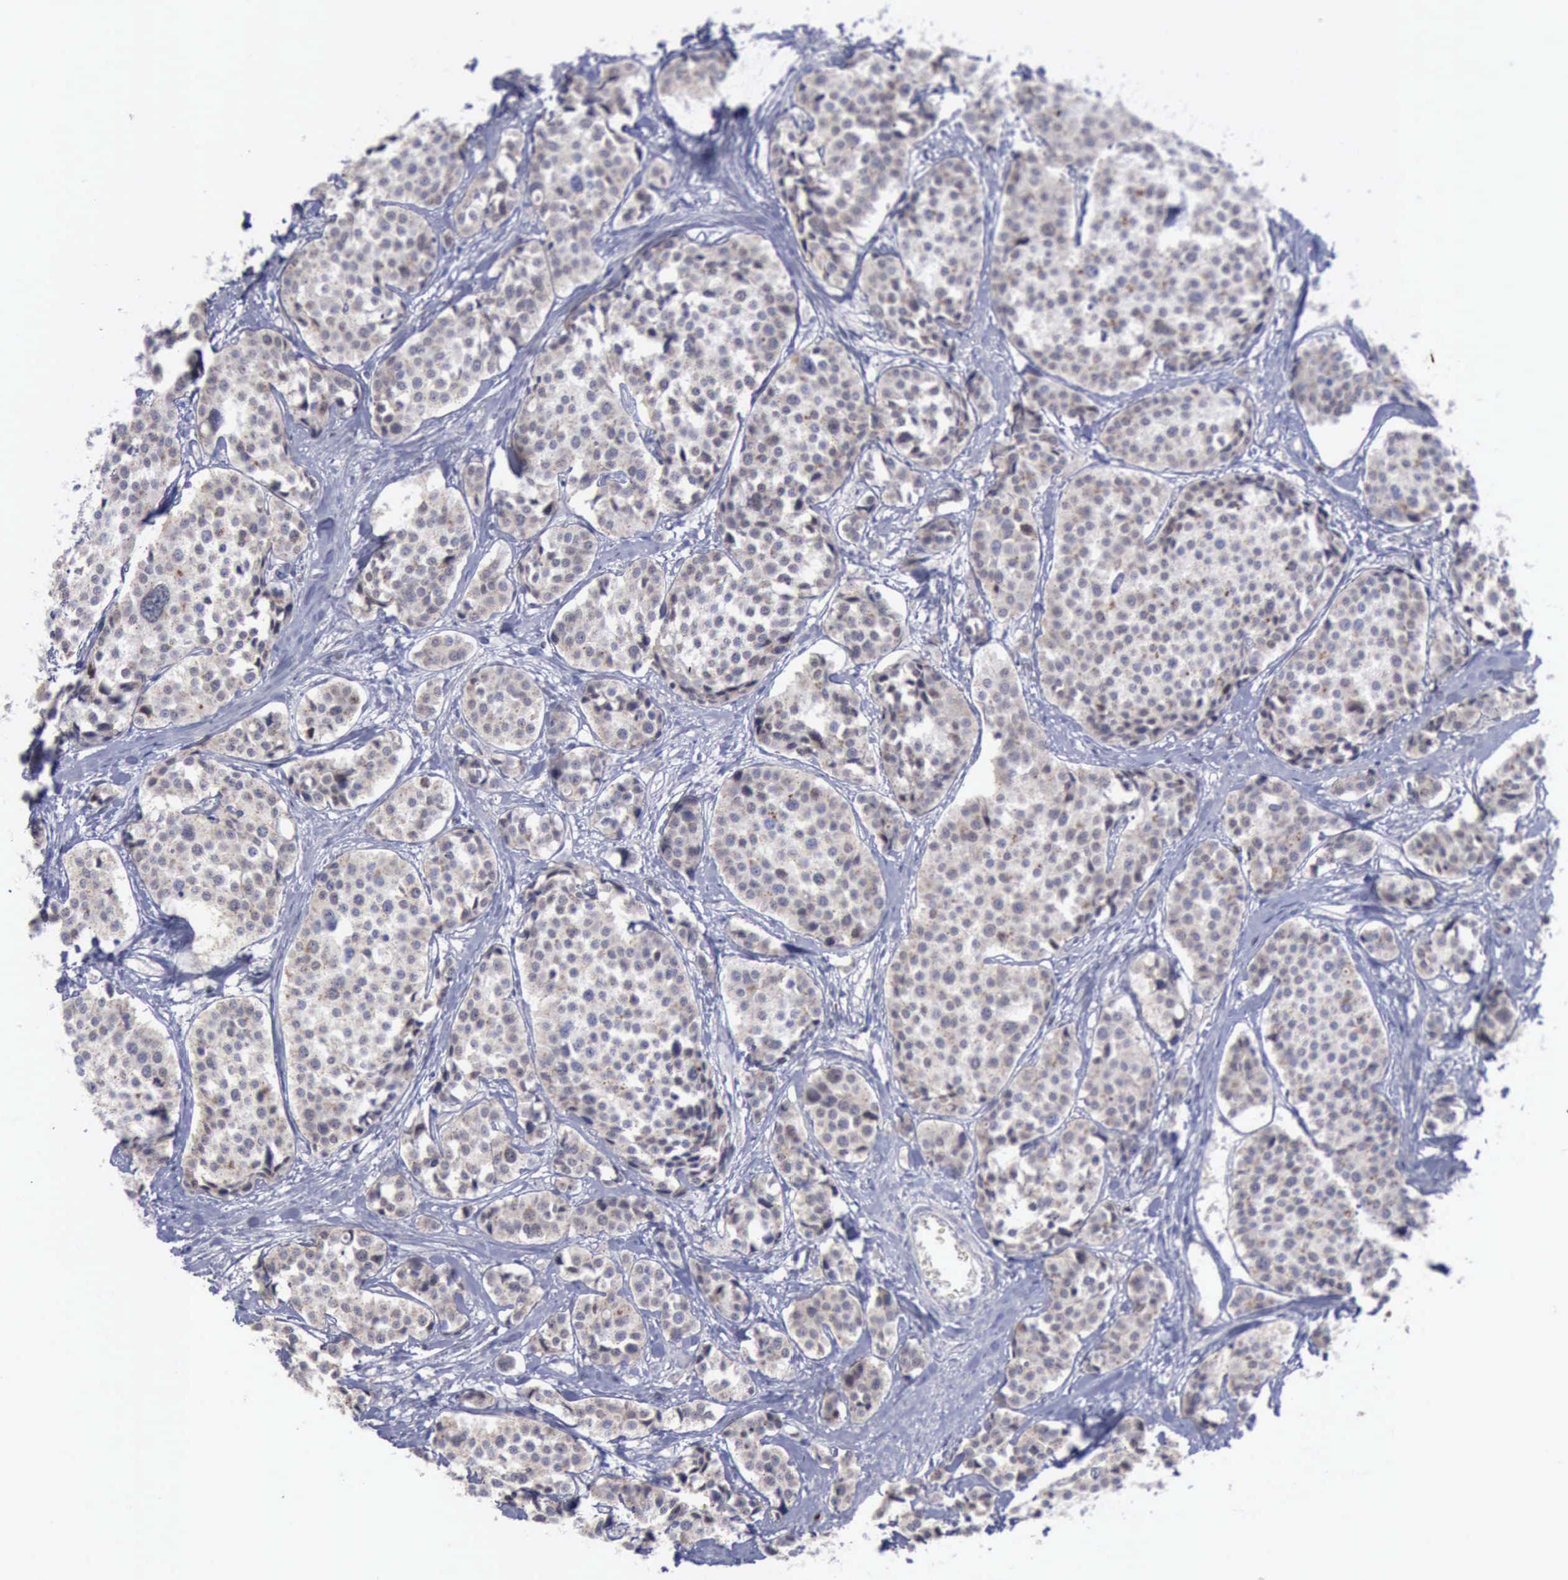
{"staining": {"intensity": "negative", "quantity": "none", "location": "none"}, "tissue": "carcinoid", "cell_type": "Tumor cells", "image_type": "cancer", "snomed": [{"axis": "morphology", "description": "Carcinoid, malignant, NOS"}, {"axis": "topography", "description": "Small intestine"}], "caption": "The image displays no staining of tumor cells in carcinoid.", "gene": "SATB2", "patient": {"sex": "male", "age": 60}}